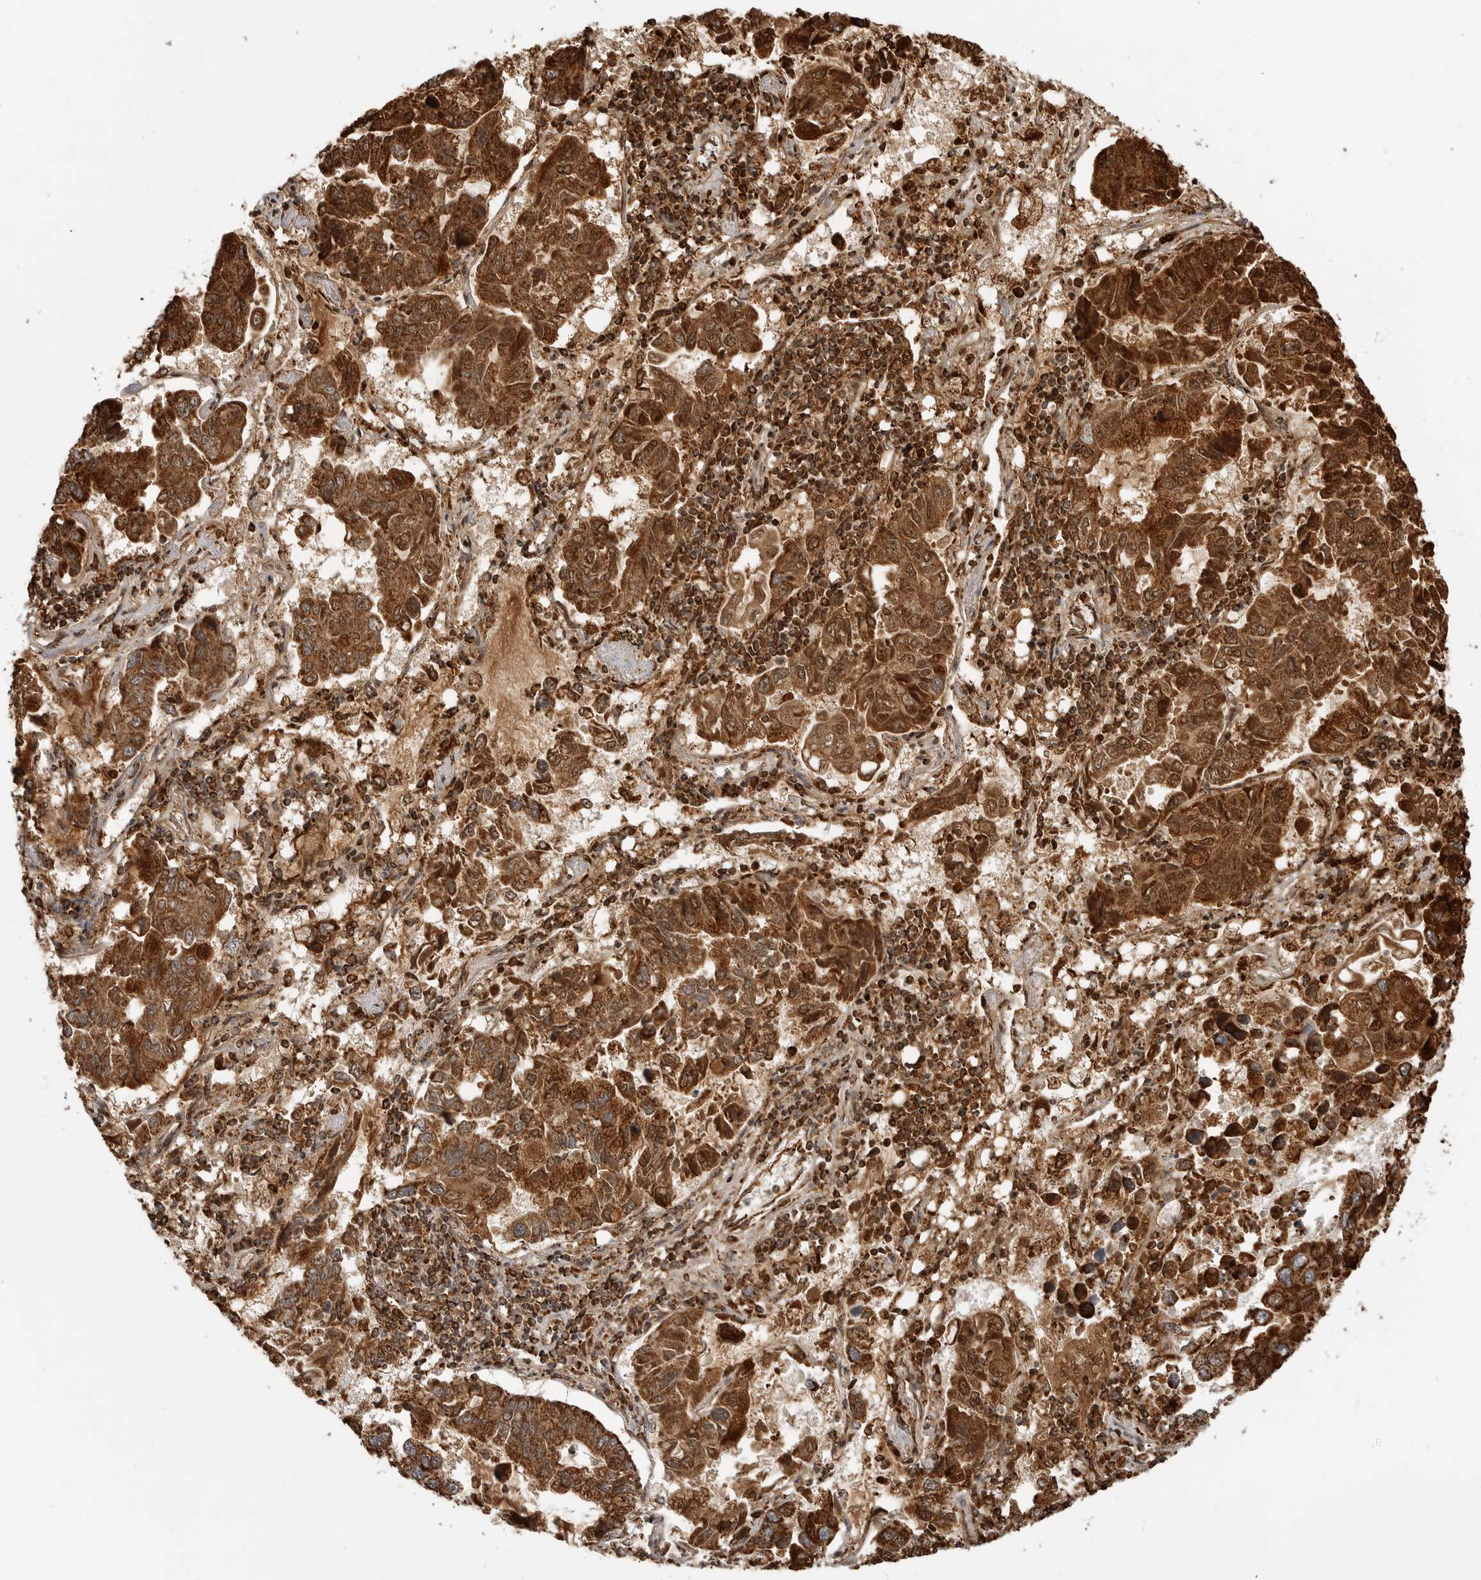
{"staining": {"intensity": "strong", "quantity": ">75%", "location": "cytoplasmic/membranous"}, "tissue": "lung cancer", "cell_type": "Tumor cells", "image_type": "cancer", "snomed": [{"axis": "morphology", "description": "Adenocarcinoma, NOS"}, {"axis": "topography", "description": "Lung"}], "caption": "IHC micrograph of neoplastic tissue: lung cancer (adenocarcinoma) stained using immunohistochemistry (IHC) shows high levels of strong protein expression localized specifically in the cytoplasmic/membranous of tumor cells, appearing as a cytoplasmic/membranous brown color.", "gene": "BMP2K", "patient": {"sex": "male", "age": 64}}